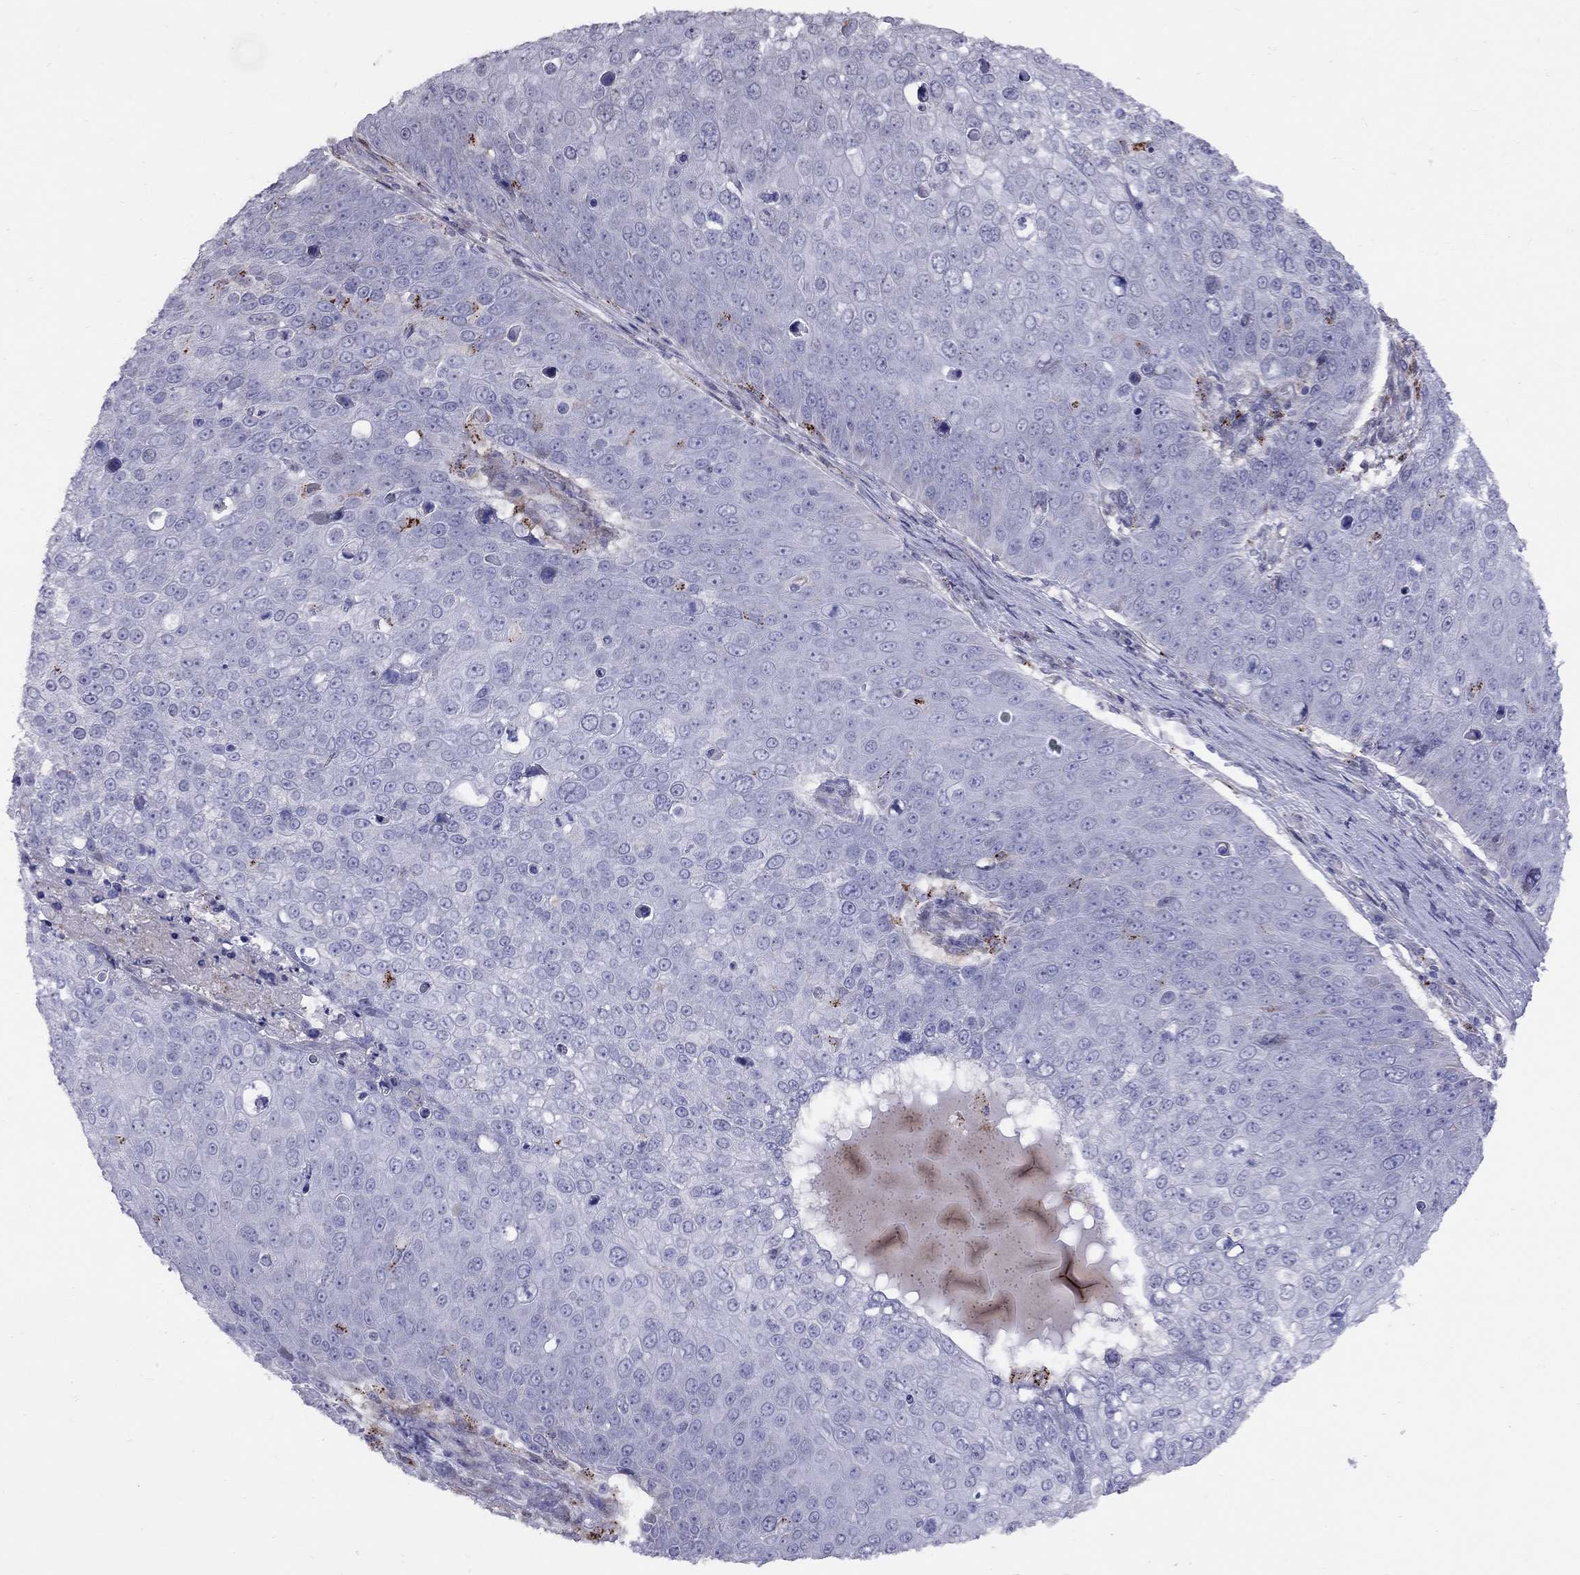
{"staining": {"intensity": "negative", "quantity": "none", "location": "none"}, "tissue": "skin cancer", "cell_type": "Tumor cells", "image_type": "cancer", "snomed": [{"axis": "morphology", "description": "Squamous cell carcinoma, NOS"}, {"axis": "topography", "description": "Skin"}], "caption": "Histopathology image shows no significant protein staining in tumor cells of skin cancer (squamous cell carcinoma). (DAB (3,3'-diaminobenzidine) immunohistochemistry (IHC), high magnification).", "gene": "MAGEB4", "patient": {"sex": "male", "age": 71}}